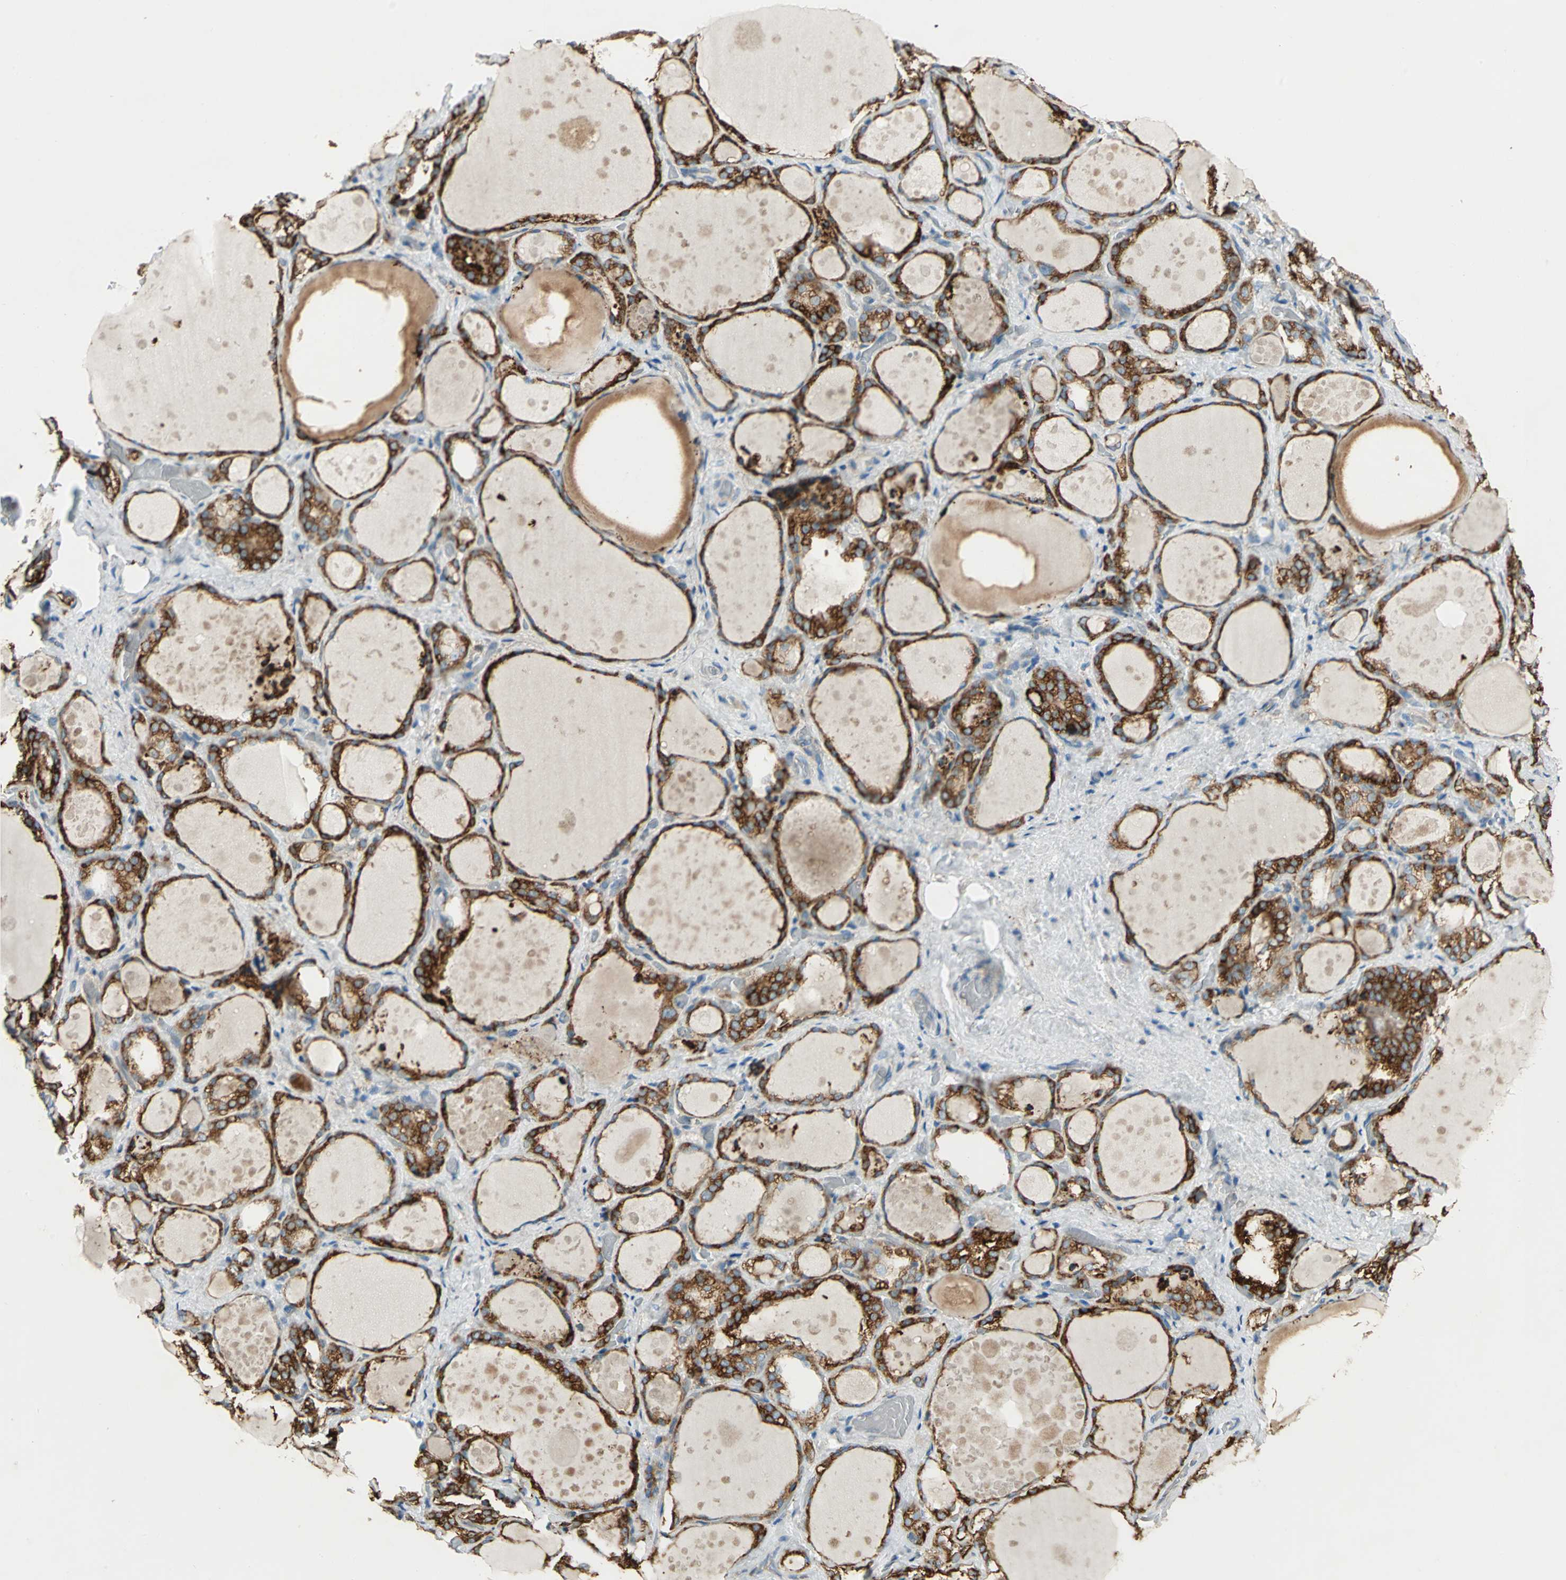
{"staining": {"intensity": "strong", "quantity": ">75%", "location": "cytoplasmic/membranous"}, "tissue": "thyroid gland", "cell_type": "Glandular cells", "image_type": "normal", "snomed": [{"axis": "morphology", "description": "Normal tissue, NOS"}, {"axis": "topography", "description": "Thyroid gland"}], "caption": "Immunohistochemistry (IHC) (DAB (3,3'-diaminobenzidine)) staining of benign human thyroid gland demonstrates strong cytoplasmic/membranous protein expression in about >75% of glandular cells. (brown staining indicates protein expression, while blue staining denotes nuclei).", "gene": "PDIA4", "patient": {"sex": "female", "age": 75}}